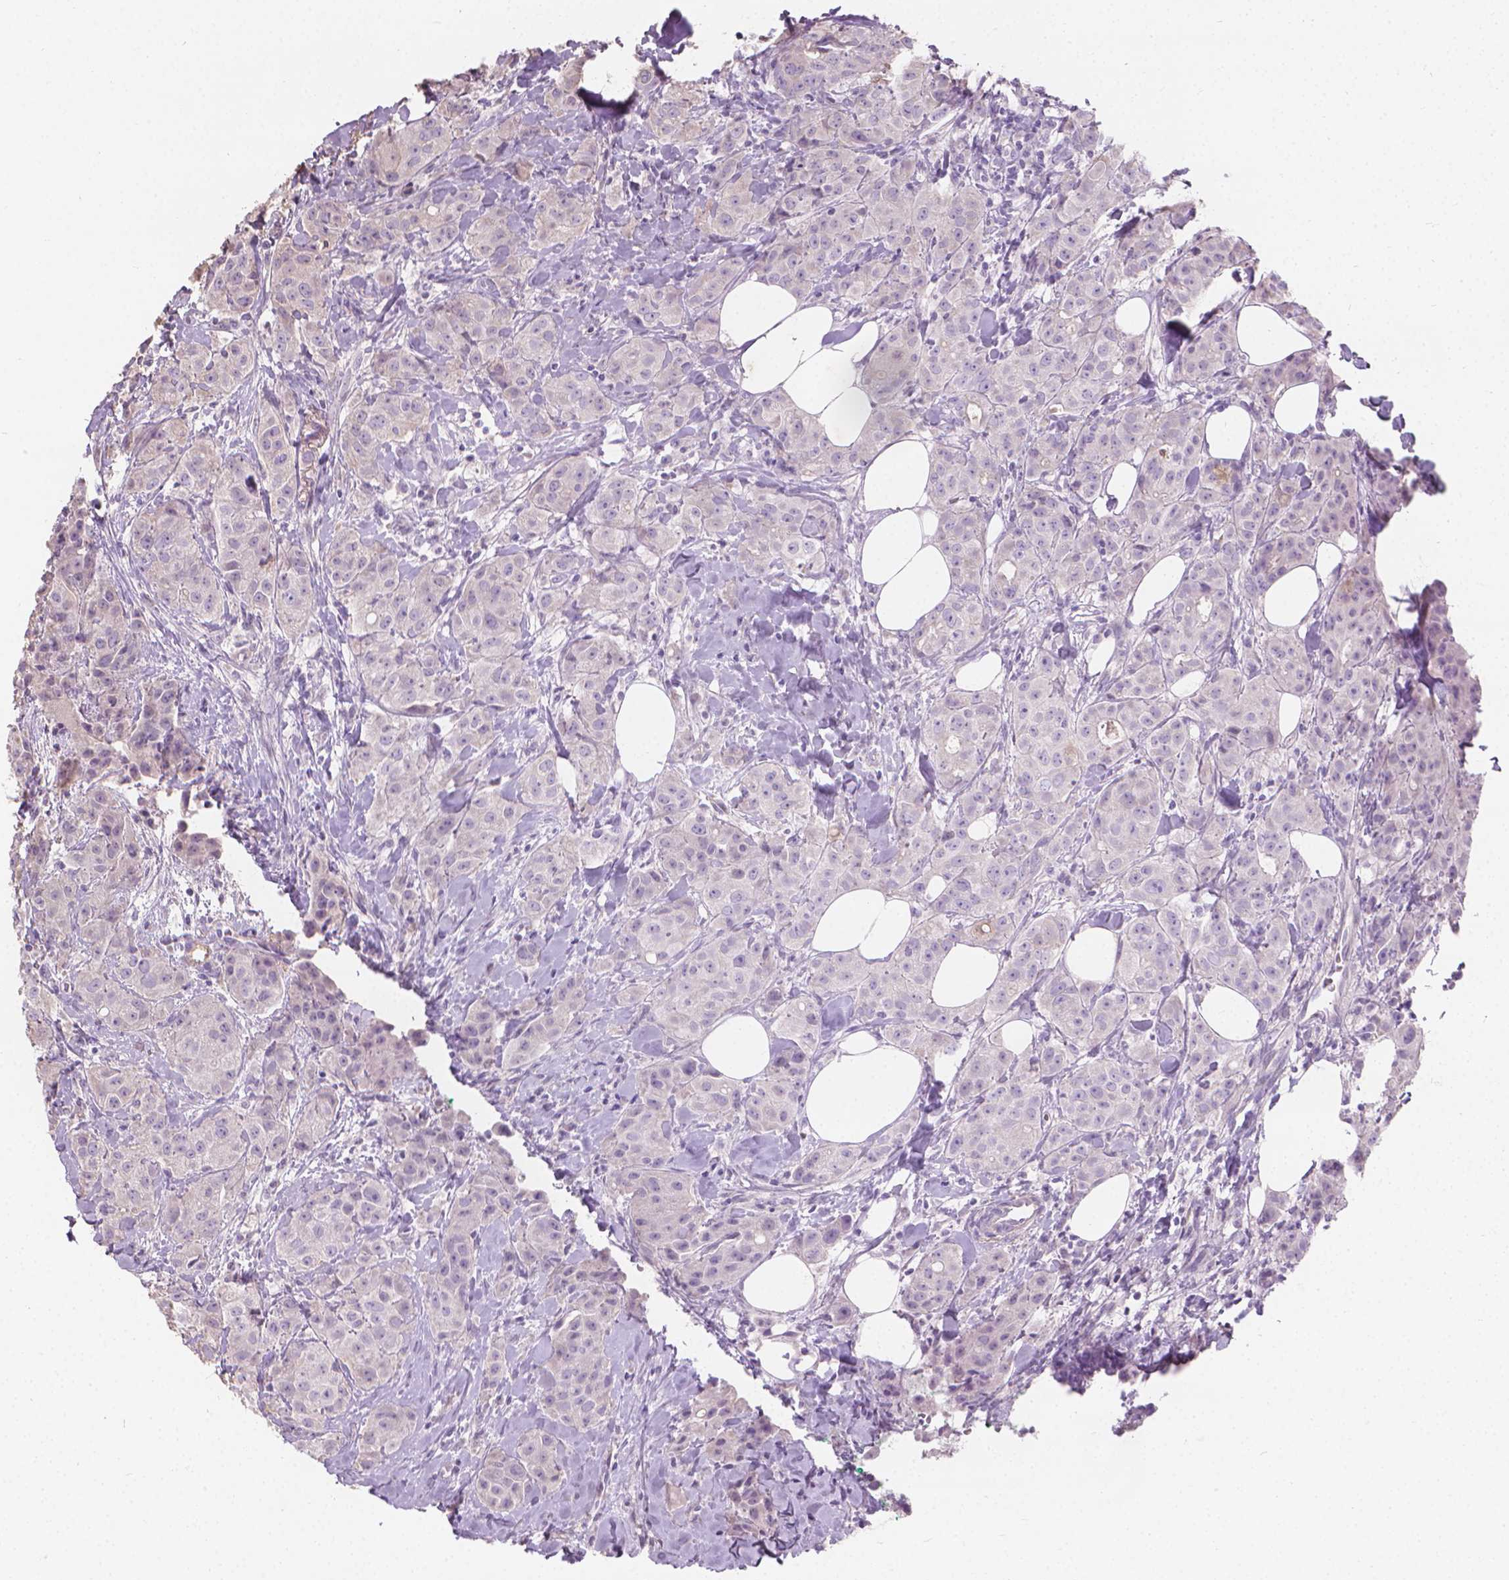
{"staining": {"intensity": "negative", "quantity": "none", "location": "none"}, "tissue": "breast cancer", "cell_type": "Tumor cells", "image_type": "cancer", "snomed": [{"axis": "morphology", "description": "Duct carcinoma"}, {"axis": "topography", "description": "Breast"}], "caption": "DAB immunohistochemical staining of breast cancer shows no significant staining in tumor cells.", "gene": "CABCOCO1", "patient": {"sex": "female", "age": 43}}